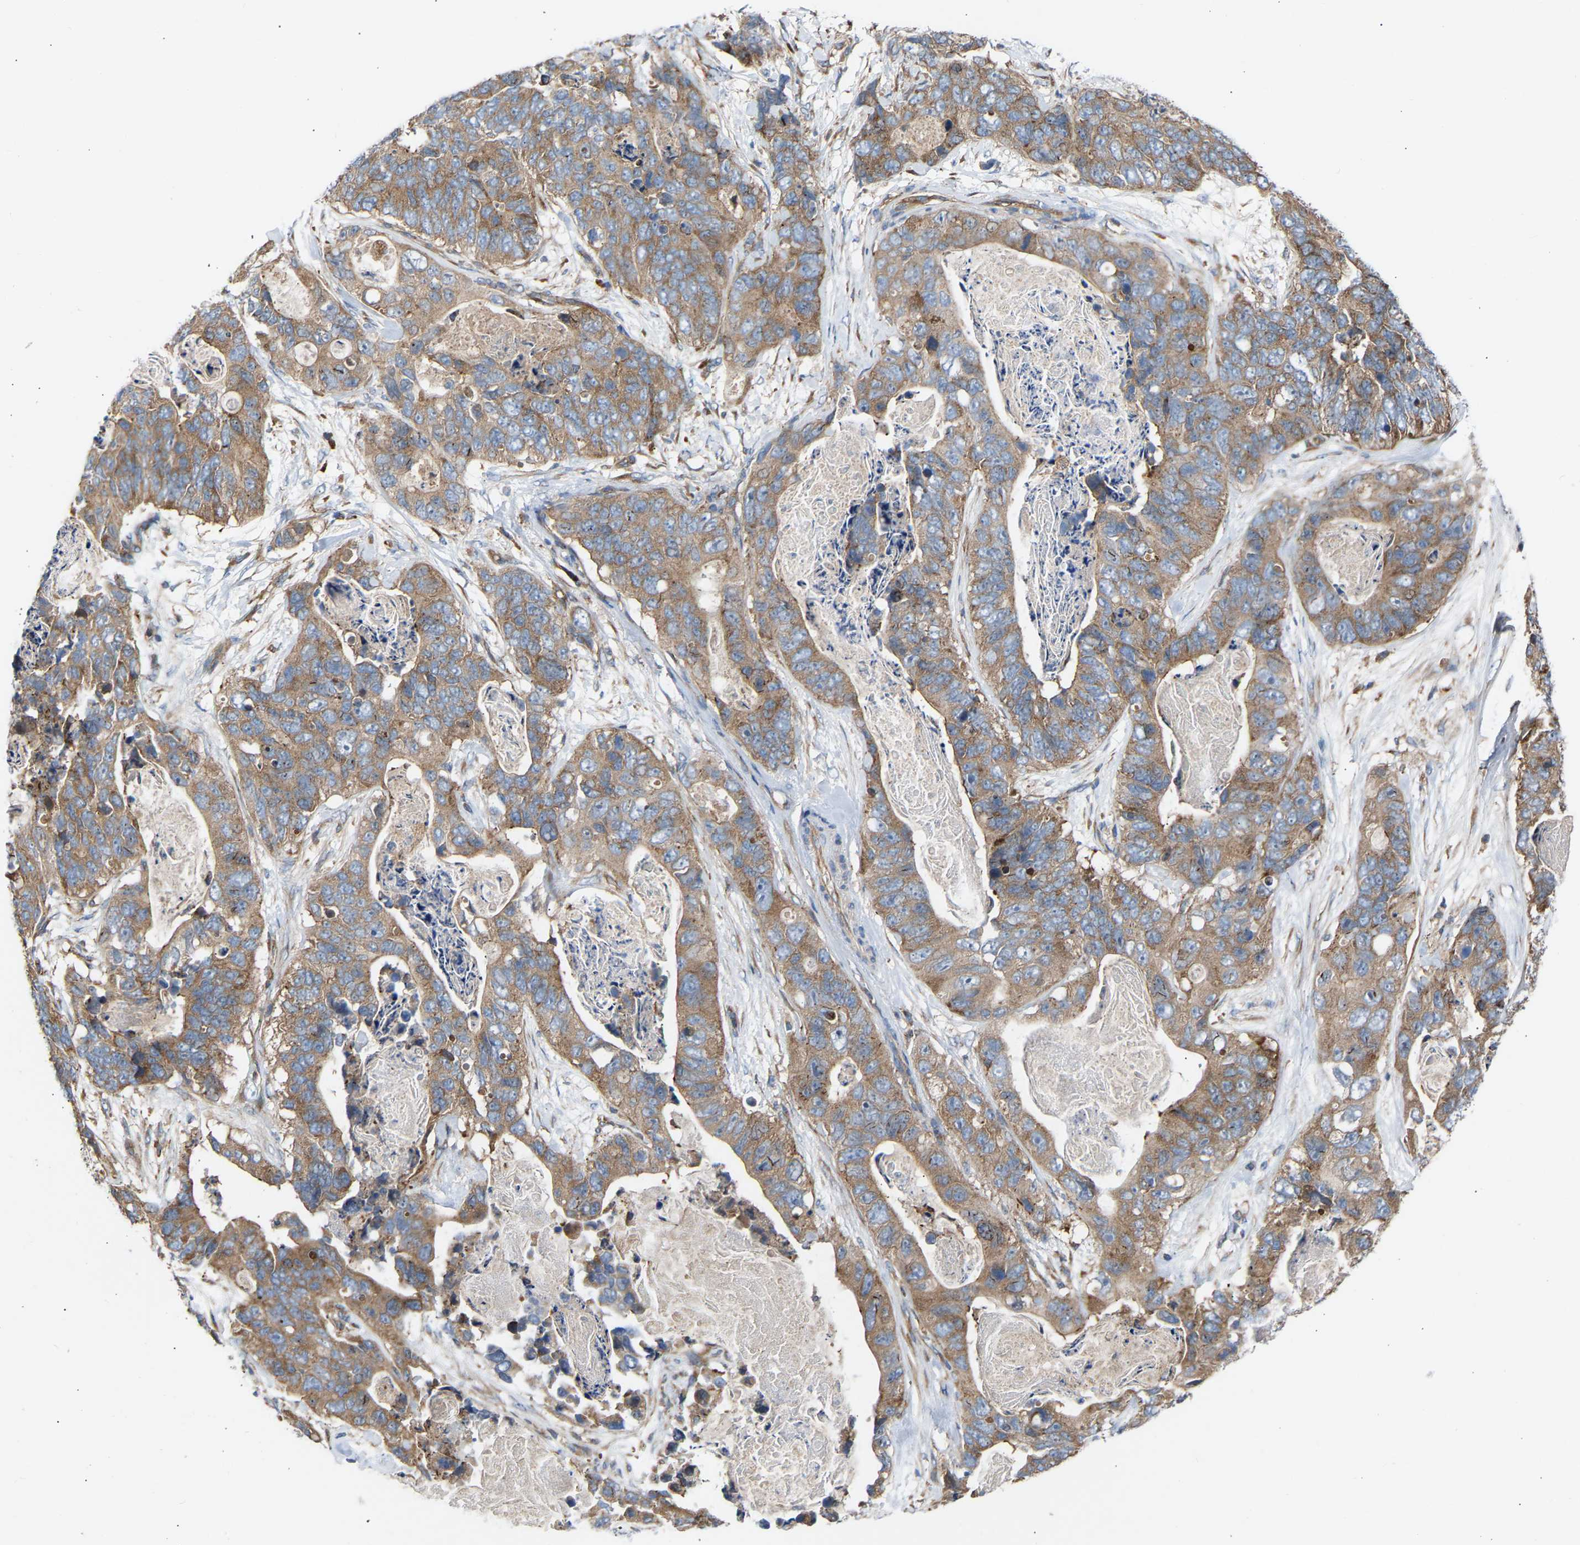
{"staining": {"intensity": "moderate", "quantity": ">75%", "location": "cytoplasmic/membranous"}, "tissue": "stomach cancer", "cell_type": "Tumor cells", "image_type": "cancer", "snomed": [{"axis": "morphology", "description": "Adenocarcinoma, NOS"}, {"axis": "topography", "description": "Stomach"}], "caption": "A medium amount of moderate cytoplasmic/membranous positivity is seen in approximately >75% of tumor cells in stomach cancer tissue. Nuclei are stained in blue.", "gene": "GCN1", "patient": {"sex": "female", "age": 89}}